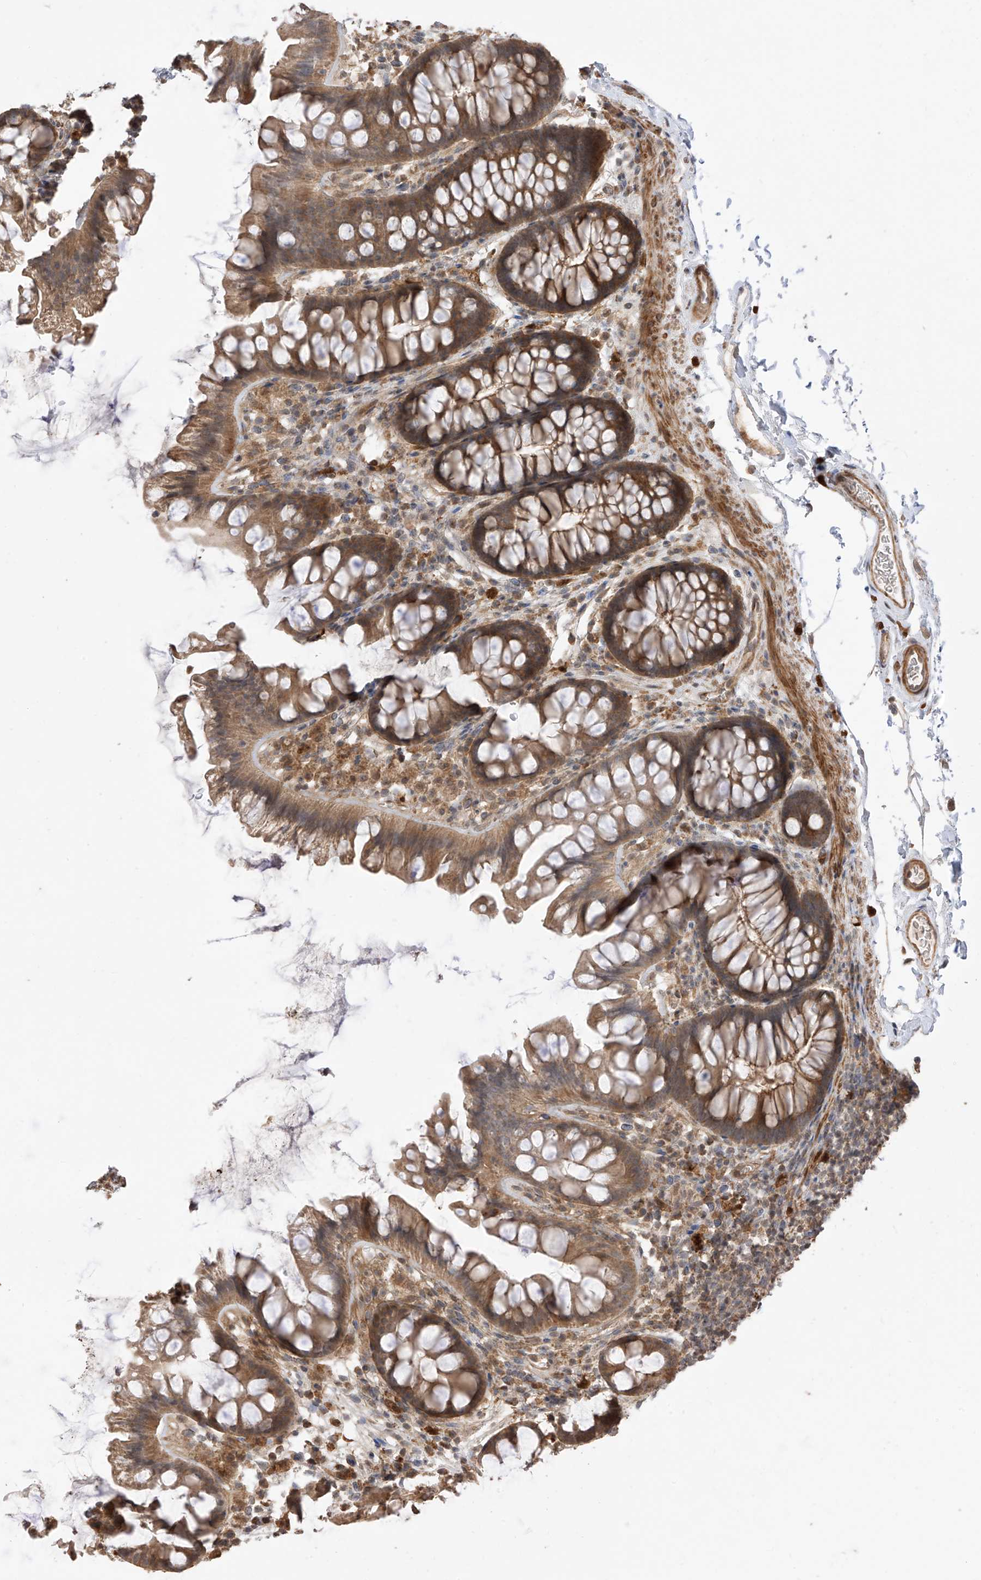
{"staining": {"intensity": "moderate", "quantity": ">75%", "location": "cytoplasmic/membranous"}, "tissue": "colon", "cell_type": "Endothelial cells", "image_type": "normal", "snomed": [{"axis": "morphology", "description": "Normal tissue, NOS"}, {"axis": "topography", "description": "Colon"}], "caption": "The micrograph exhibits a brown stain indicating the presence of a protein in the cytoplasmic/membranous of endothelial cells in colon.", "gene": "LATS1", "patient": {"sex": "female", "age": 62}}